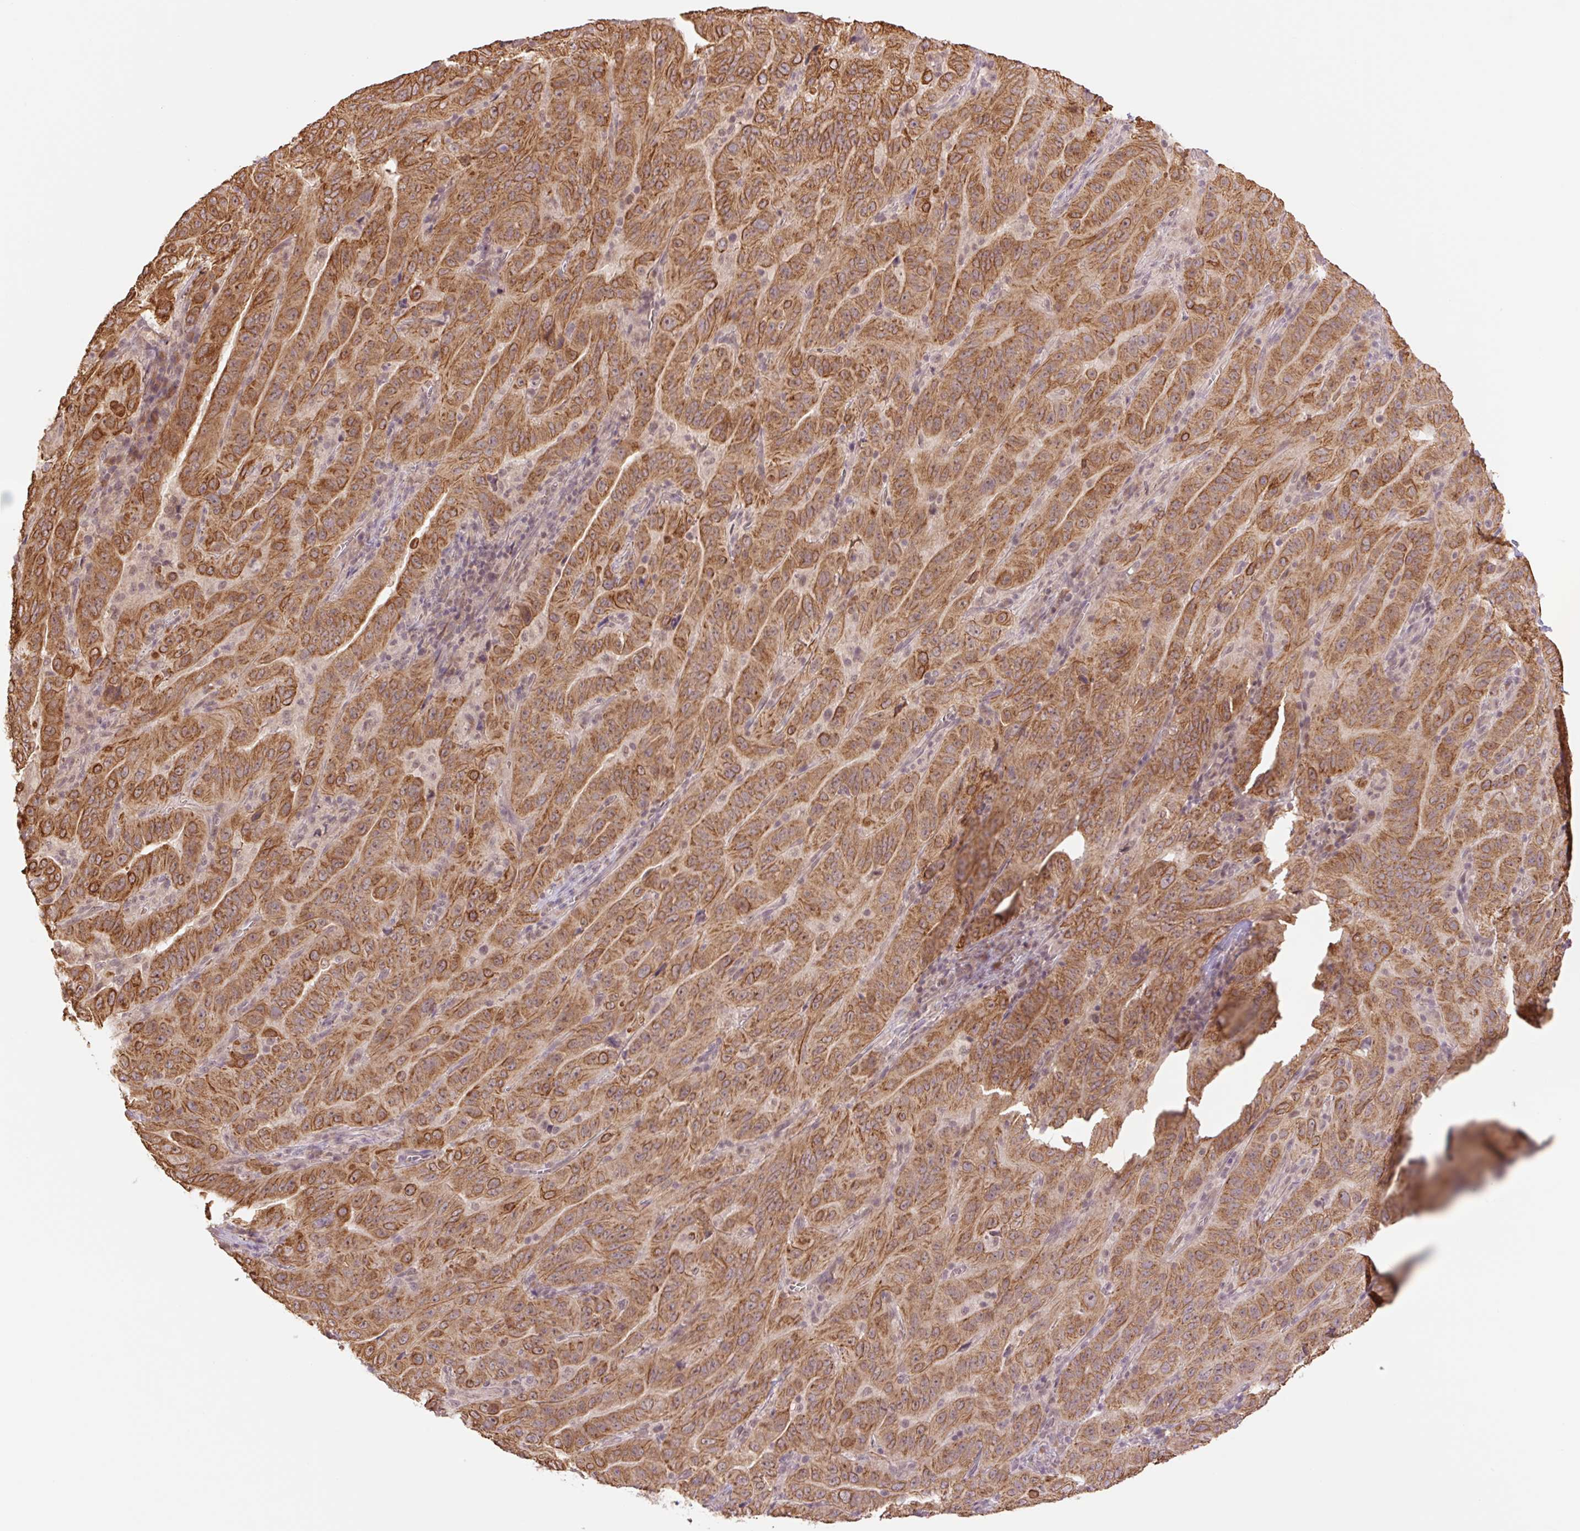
{"staining": {"intensity": "strong", "quantity": ">75%", "location": "cytoplasmic/membranous"}, "tissue": "pancreatic cancer", "cell_type": "Tumor cells", "image_type": "cancer", "snomed": [{"axis": "morphology", "description": "Adenocarcinoma, NOS"}, {"axis": "topography", "description": "Pancreas"}], "caption": "Approximately >75% of tumor cells in pancreatic cancer (adenocarcinoma) reveal strong cytoplasmic/membranous protein positivity as visualized by brown immunohistochemical staining.", "gene": "YJU2B", "patient": {"sex": "male", "age": 63}}